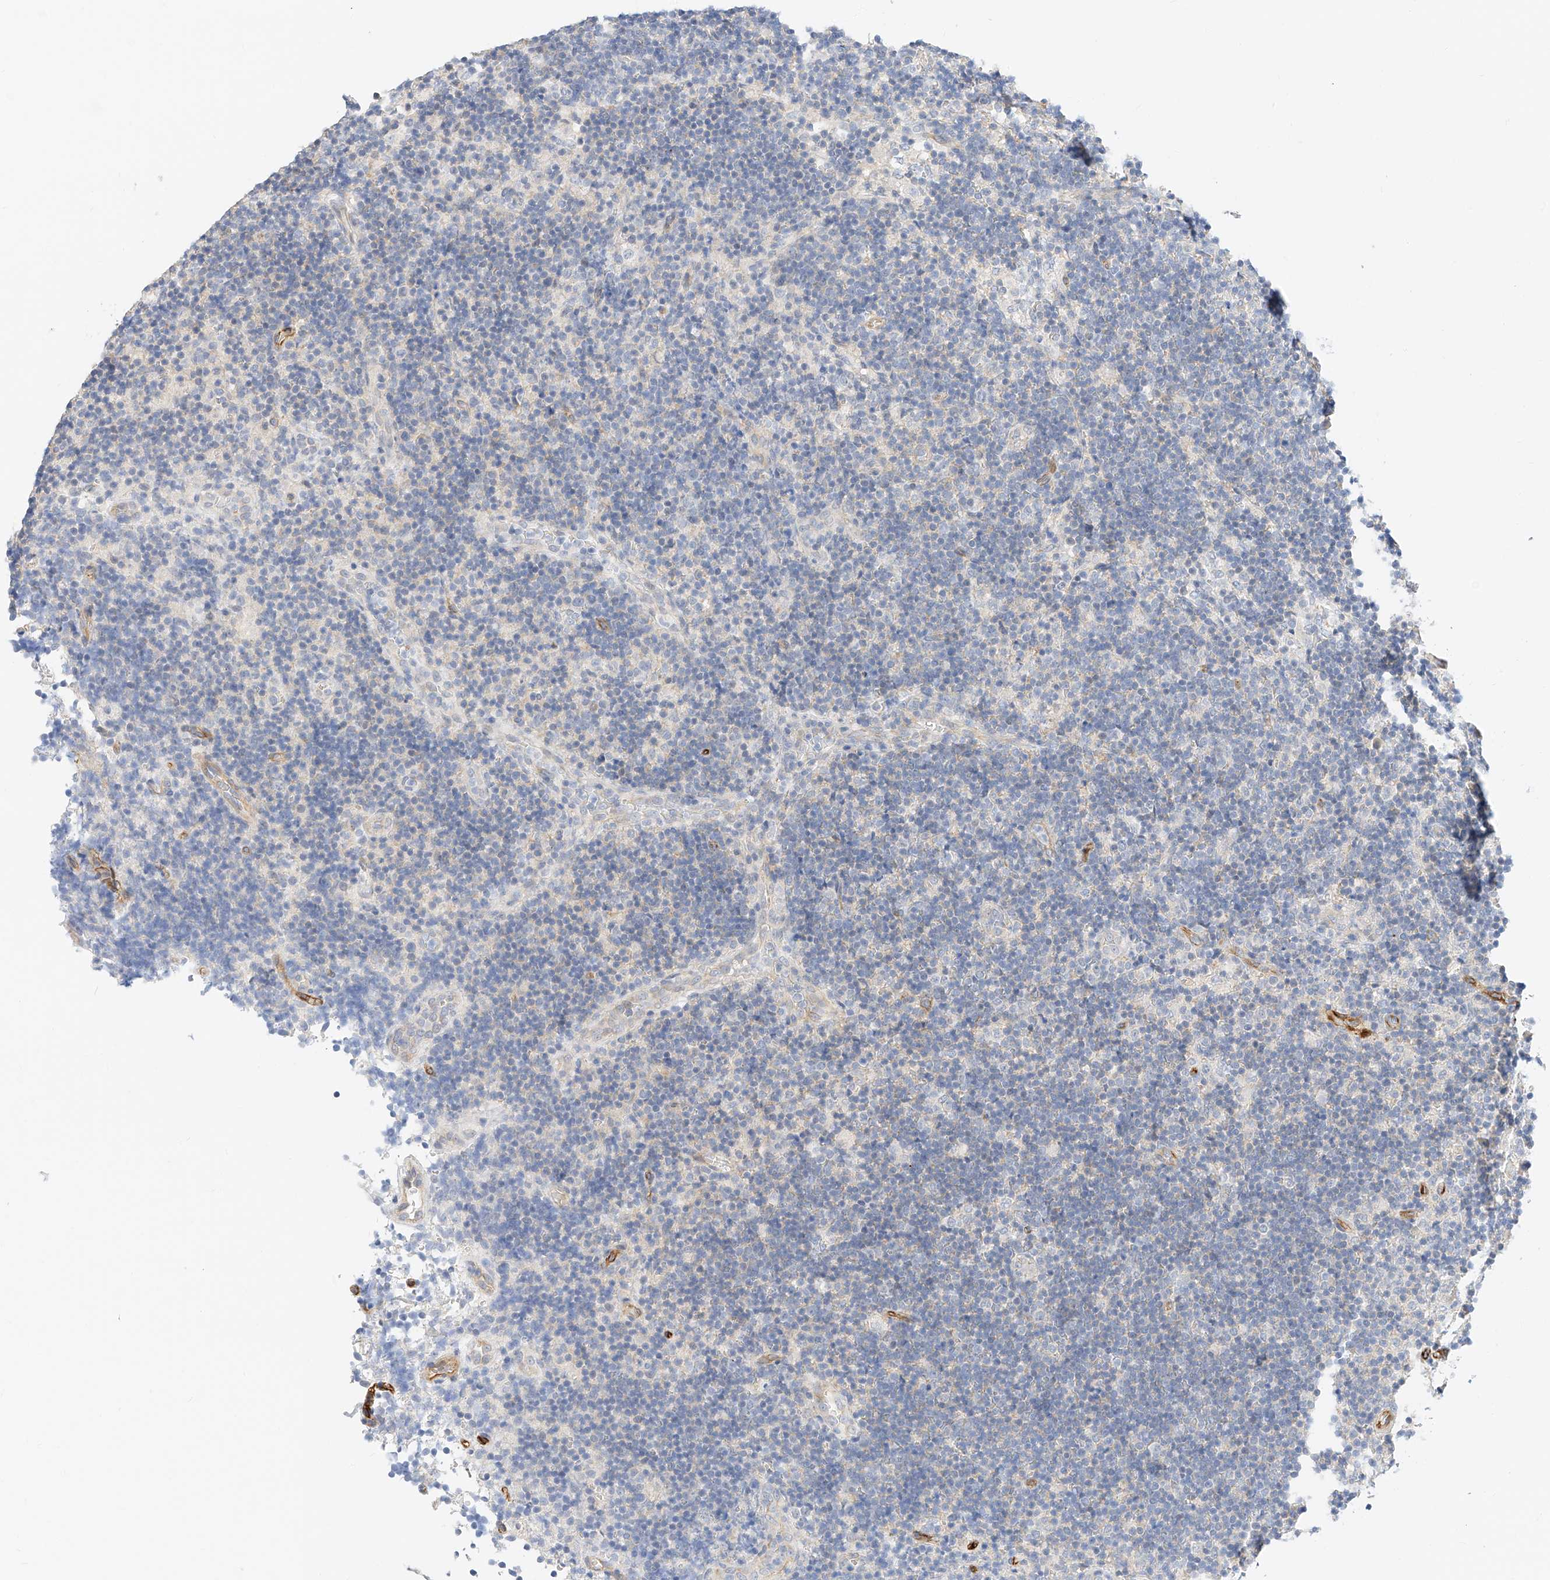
{"staining": {"intensity": "negative", "quantity": "none", "location": "none"}, "tissue": "lymph node", "cell_type": "Germinal center cells", "image_type": "normal", "snomed": [{"axis": "morphology", "description": "Normal tissue, NOS"}, {"axis": "topography", "description": "Lymph node"}], "caption": "High magnification brightfield microscopy of unremarkable lymph node stained with DAB (brown) and counterstained with hematoxylin (blue): germinal center cells show no significant positivity. Brightfield microscopy of immunohistochemistry (IHC) stained with DAB (brown) and hematoxylin (blue), captured at high magnification.", "gene": "CDCP2", "patient": {"sex": "female", "age": 22}}